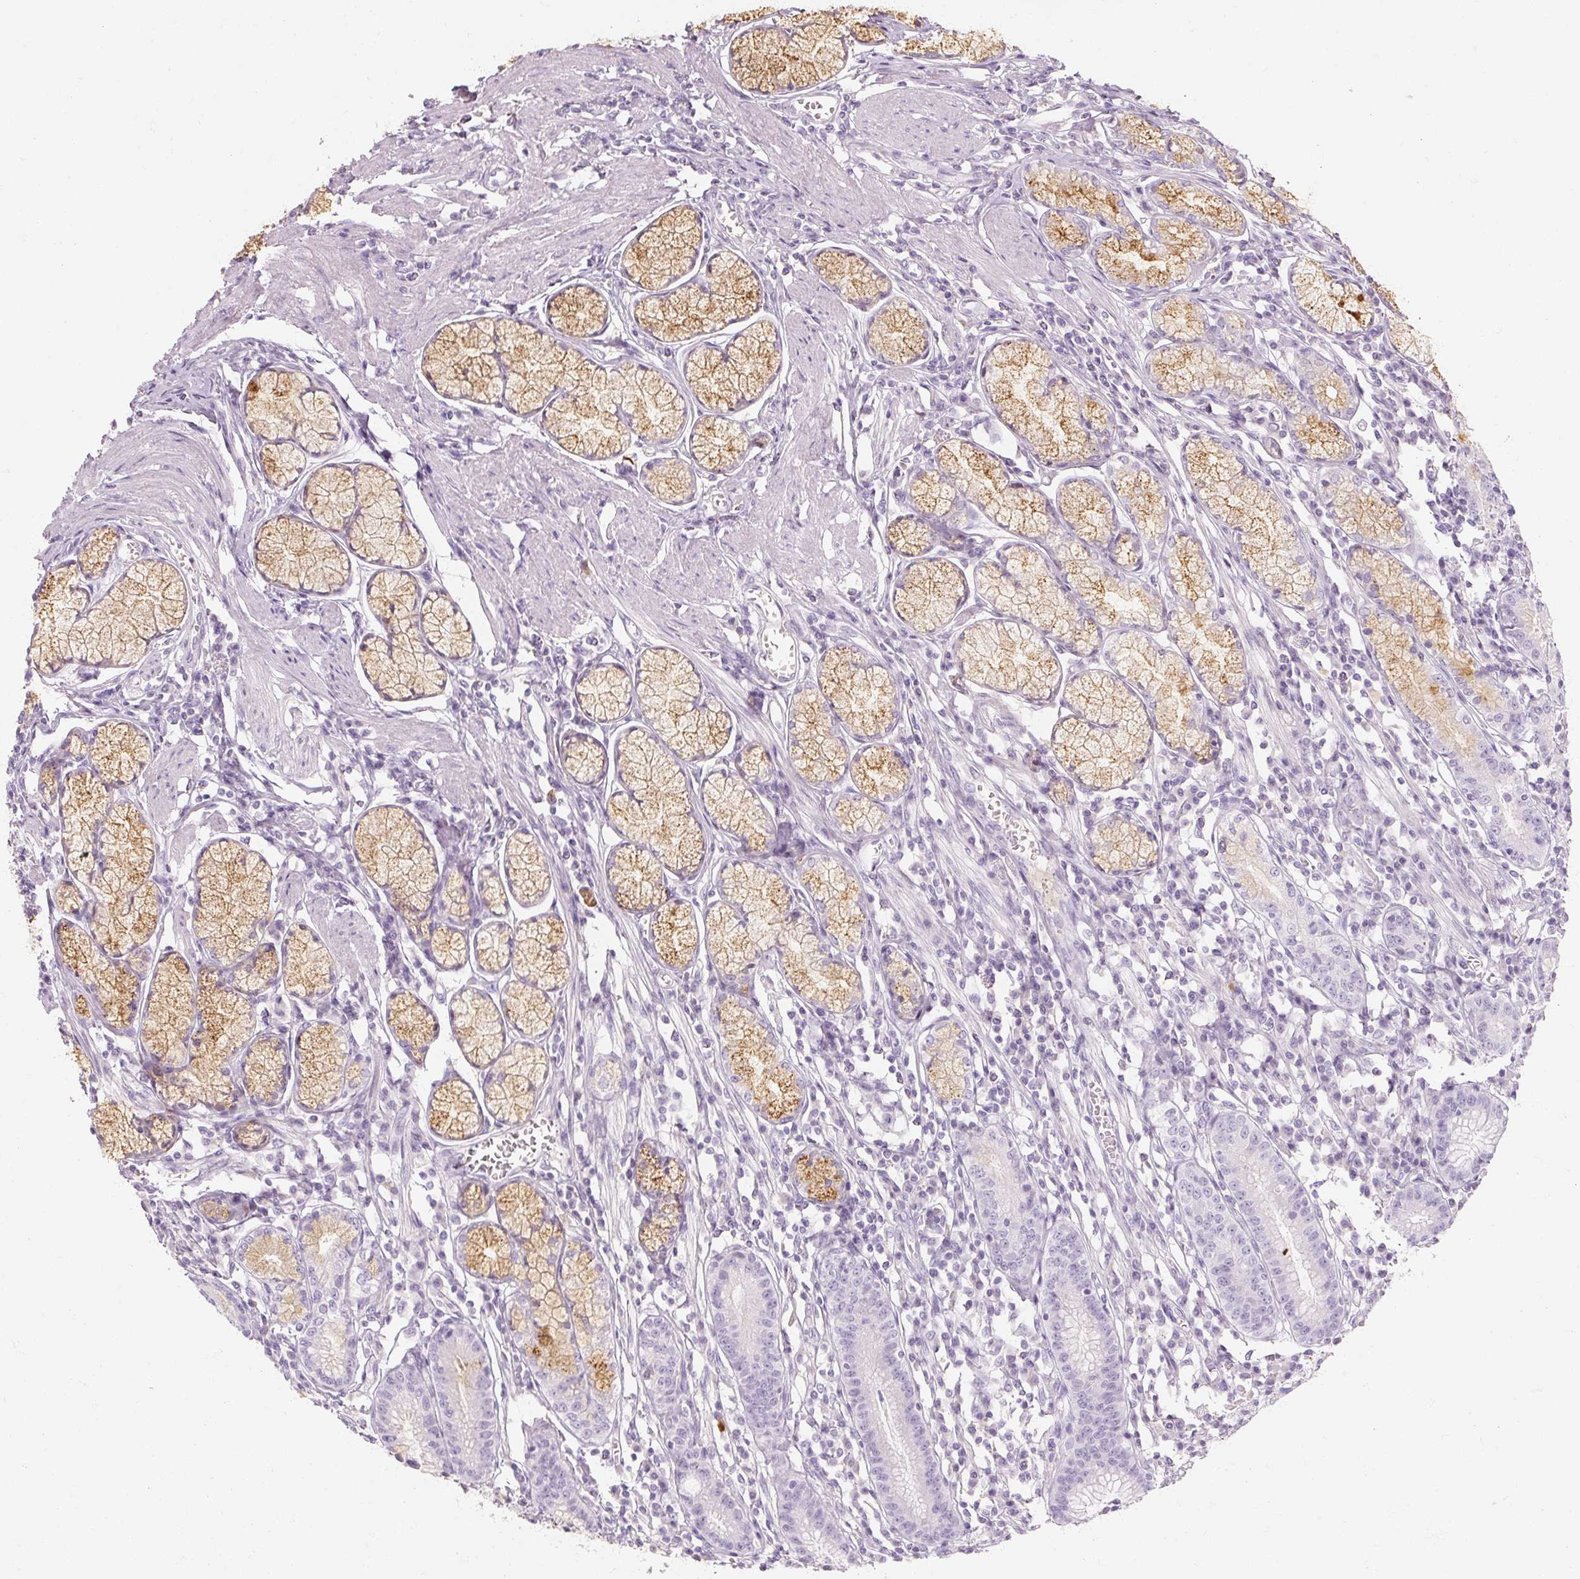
{"staining": {"intensity": "moderate", "quantity": "25%-75%", "location": "cytoplasmic/membranous"}, "tissue": "stomach", "cell_type": "Glandular cells", "image_type": "normal", "snomed": [{"axis": "morphology", "description": "Normal tissue, NOS"}, {"axis": "topography", "description": "Stomach"}], "caption": "Stomach stained with DAB immunohistochemistry (IHC) shows medium levels of moderate cytoplasmic/membranous staining in about 25%-75% of glandular cells.", "gene": "NFE2L3", "patient": {"sex": "male", "age": 55}}